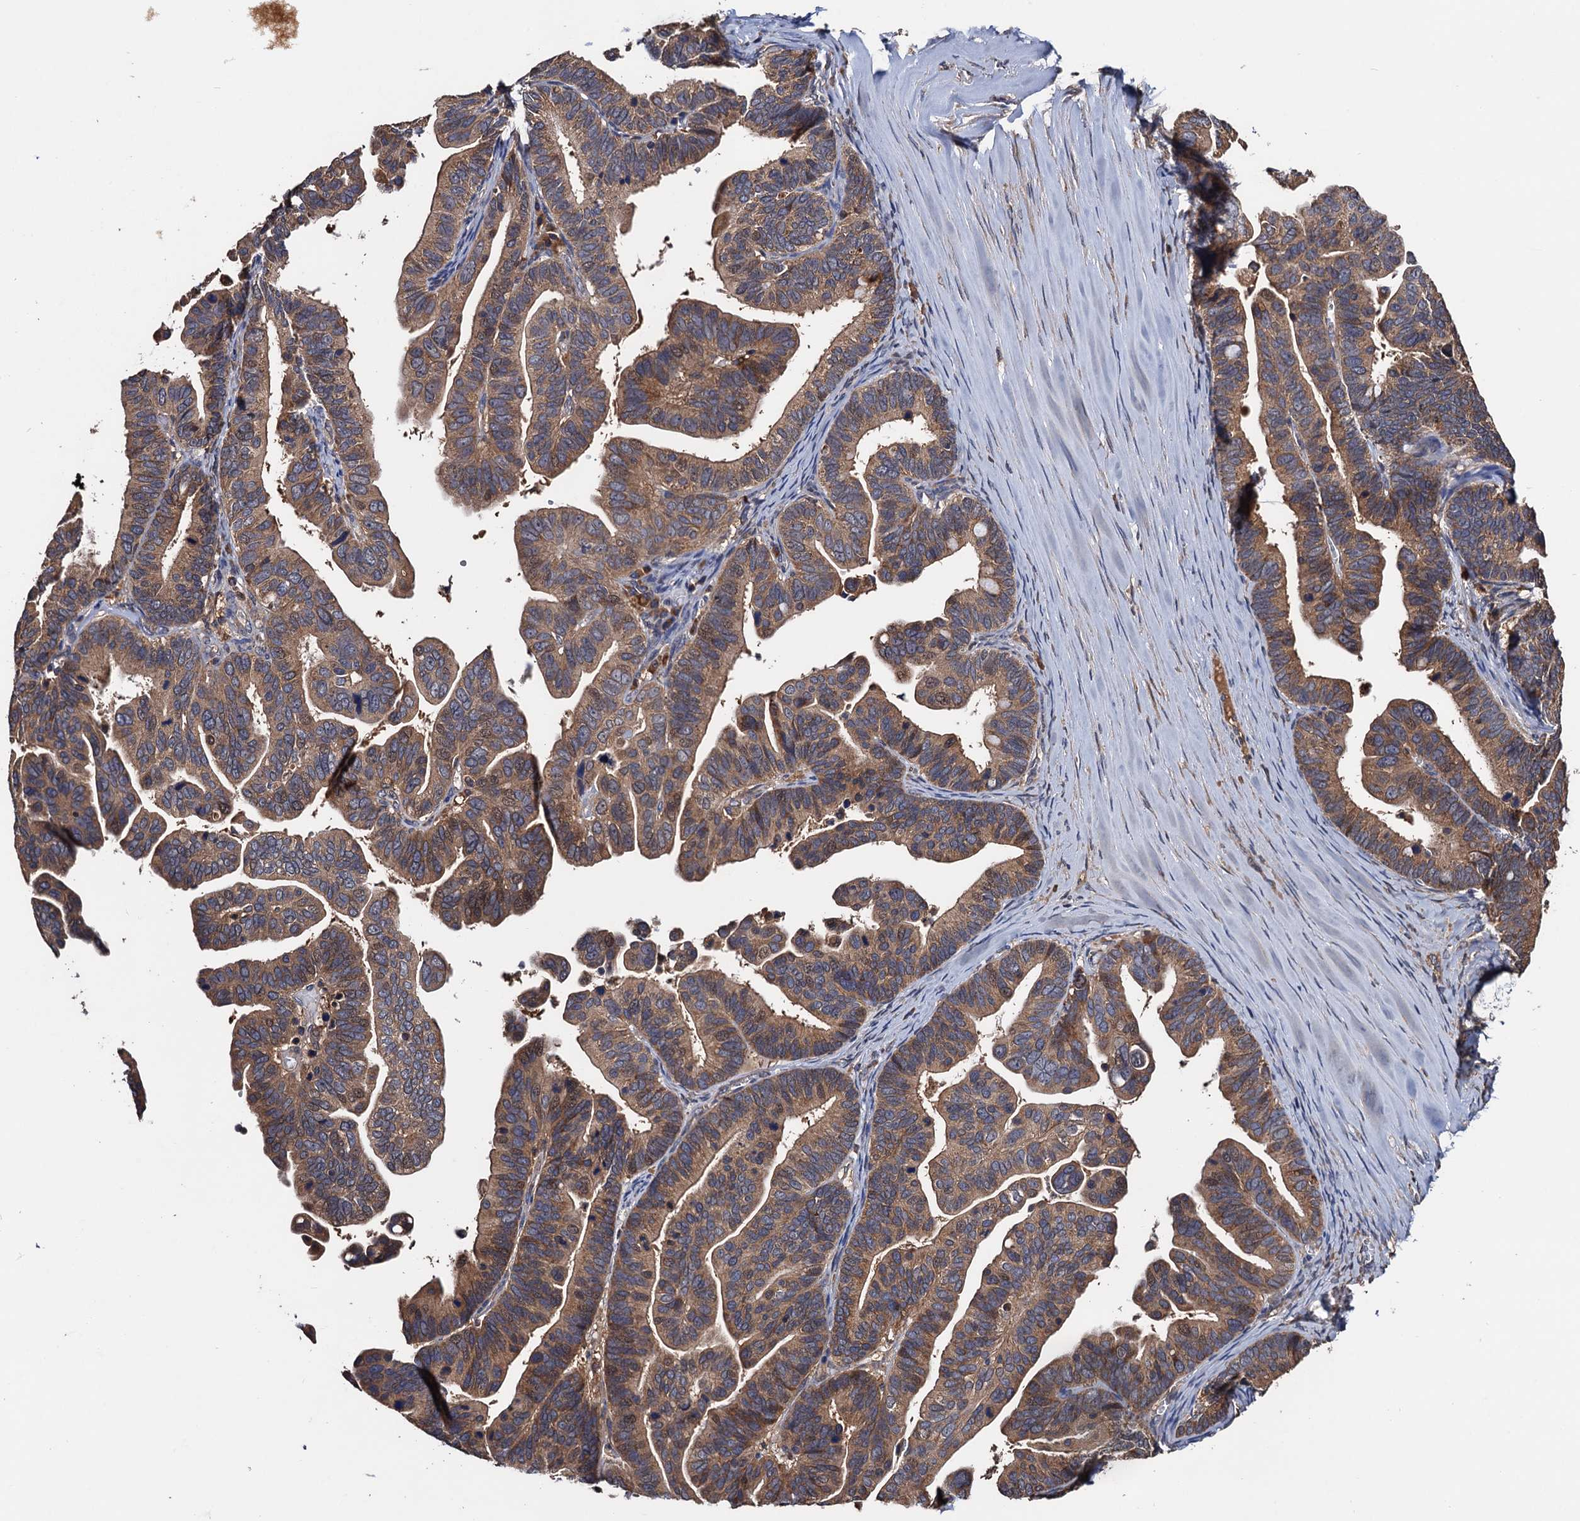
{"staining": {"intensity": "moderate", "quantity": ">75%", "location": "cytoplasmic/membranous"}, "tissue": "ovarian cancer", "cell_type": "Tumor cells", "image_type": "cancer", "snomed": [{"axis": "morphology", "description": "Cystadenocarcinoma, serous, NOS"}, {"axis": "topography", "description": "Ovary"}], "caption": "Immunohistochemical staining of ovarian cancer (serous cystadenocarcinoma) exhibits moderate cytoplasmic/membranous protein expression in about >75% of tumor cells. (Brightfield microscopy of DAB IHC at high magnification).", "gene": "RGS11", "patient": {"sex": "female", "age": 56}}